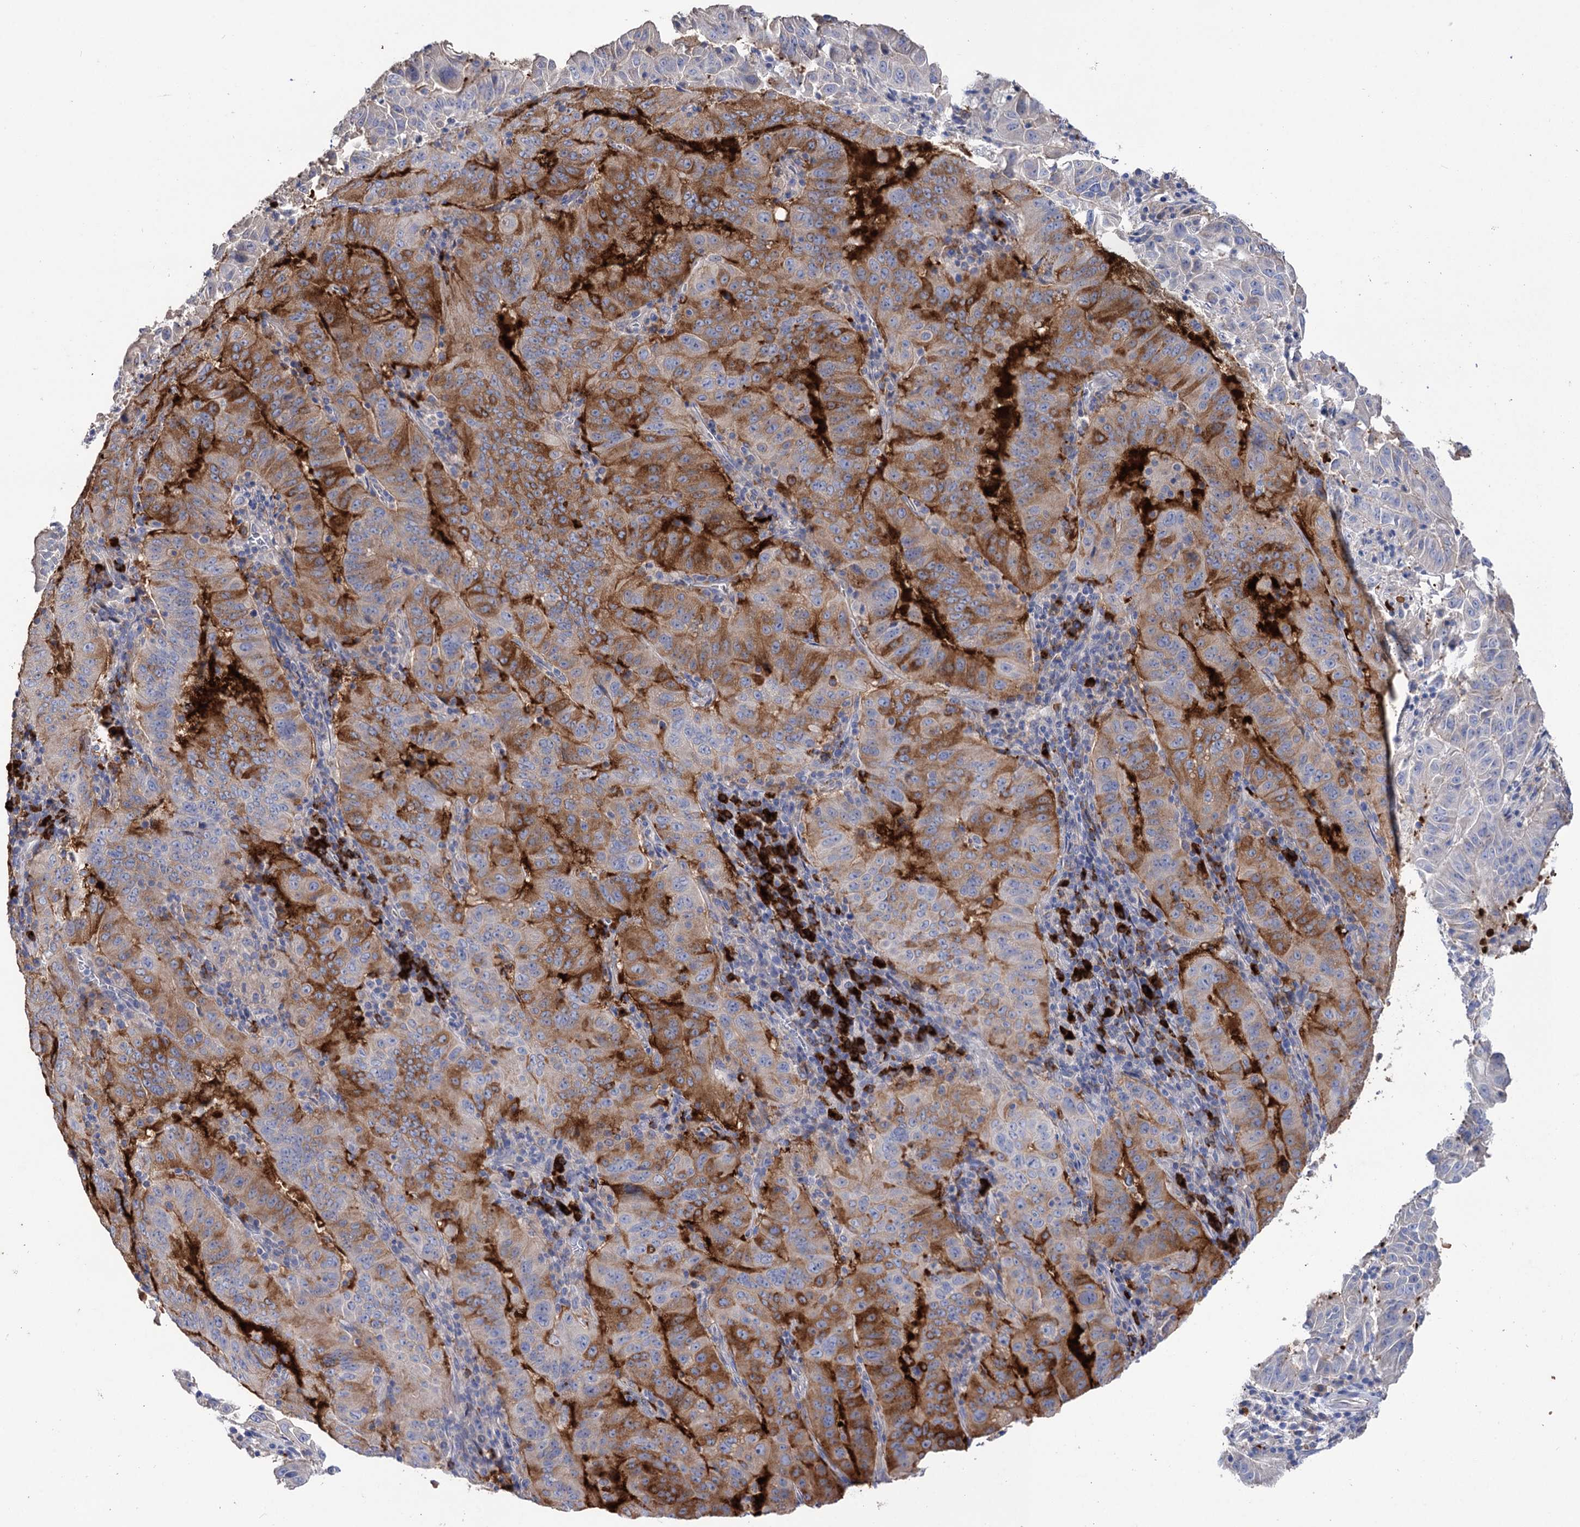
{"staining": {"intensity": "moderate", "quantity": "25%-75%", "location": "cytoplasmic/membranous"}, "tissue": "pancreatic cancer", "cell_type": "Tumor cells", "image_type": "cancer", "snomed": [{"axis": "morphology", "description": "Adenocarcinoma, NOS"}, {"axis": "topography", "description": "Pancreas"}], "caption": "DAB (3,3'-diaminobenzidine) immunohistochemical staining of human adenocarcinoma (pancreatic) shows moderate cytoplasmic/membranous protein positivity in approximately 25%-75% of tumor cells.", "gene": "BBS4", "patient": {"sex": "male", "age": 63}}